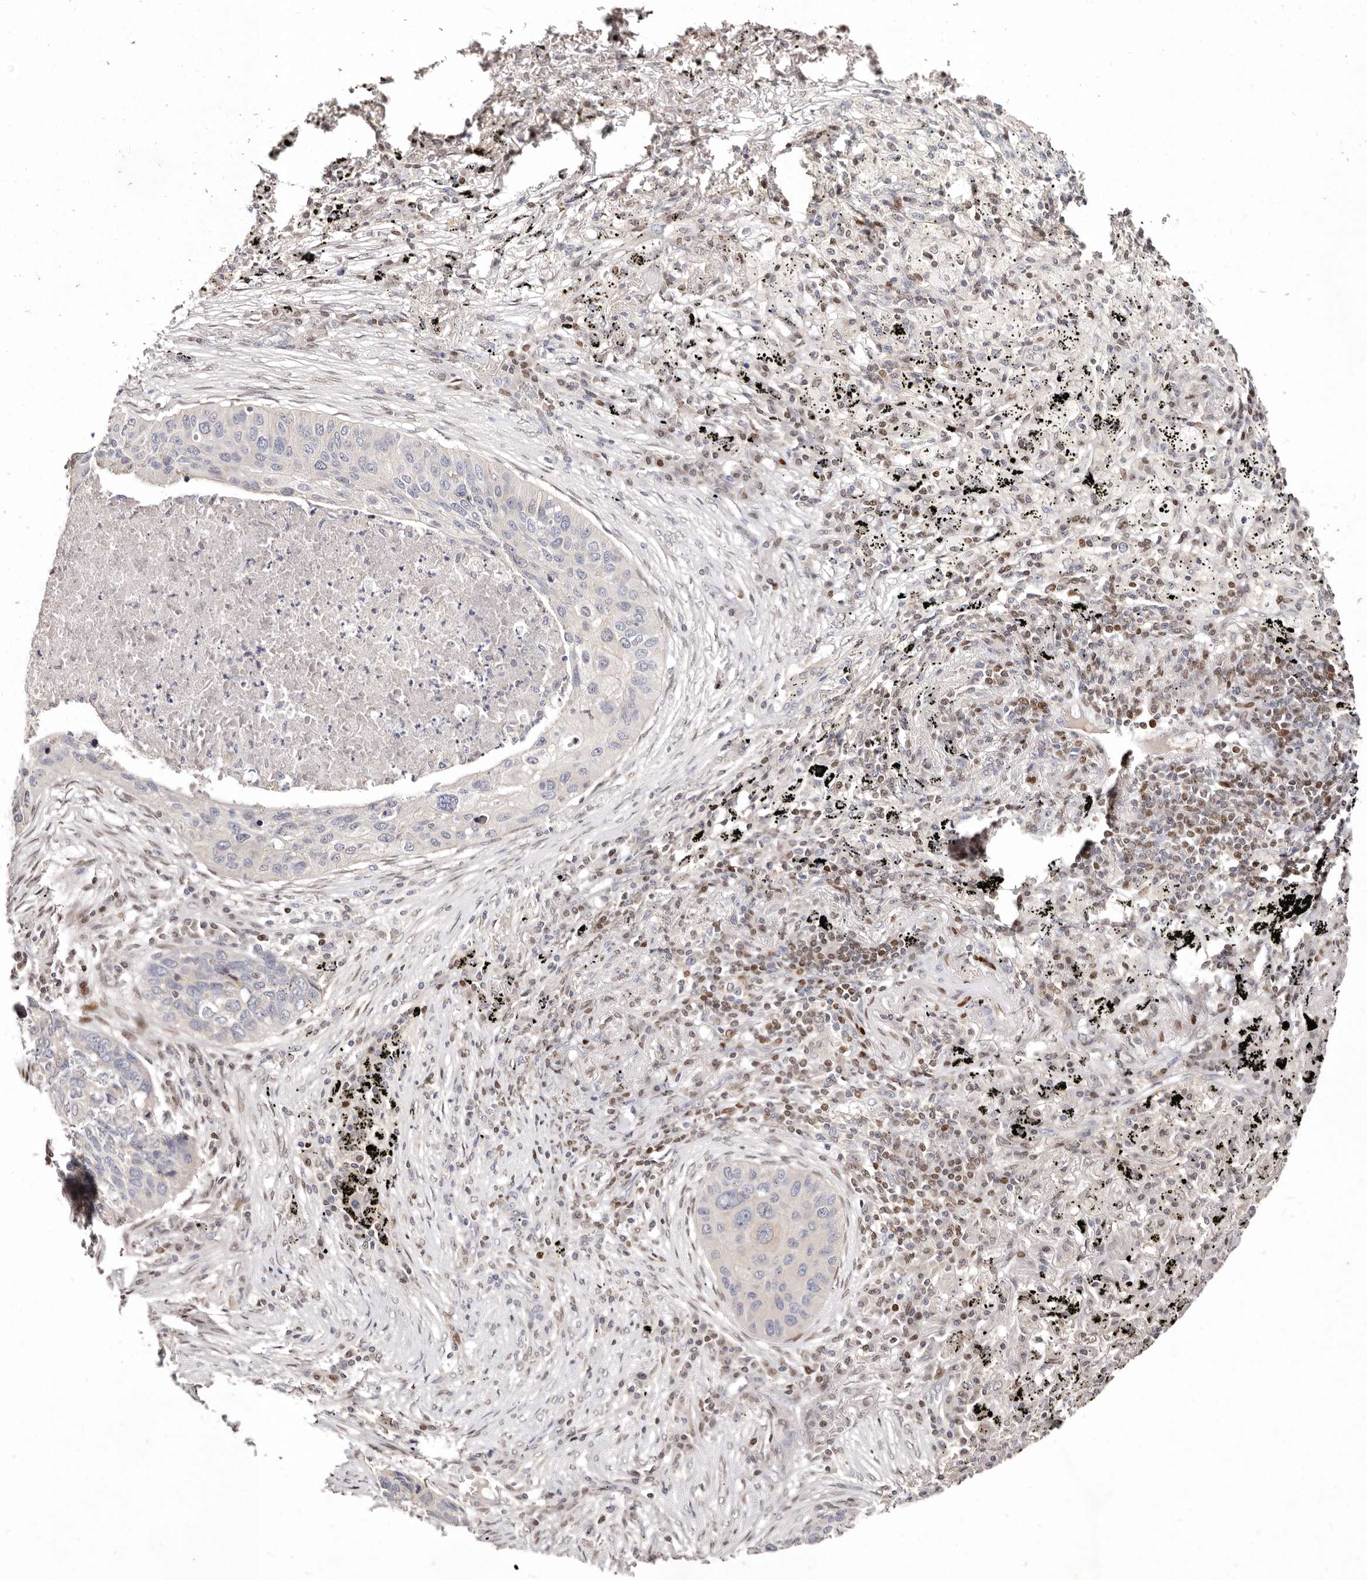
{"staining": {"intensity": "negative", "quantity": "none", "location": "none"}, "tissue": "lung cancer", "cell_type": "Tumor cells", "image_type": "cancer", "snomed": [{"axis": "morphology", "description": "Squamous cell carcinoma, NOS"}, {"axis": "topography", "description": "Lung"}], "caption": "Immunohistochemistry (IHC) histopathology image of neoplastic tissue: human lung cancer stained with DAB reveals no significant protein positivity in tumor cells. (DAB immunohistochemistry (IHC) visualized using brightfield microscopy, high magnification).", "gene": "IQGAP3", "patient": {"sex": "female", "age": 63}}